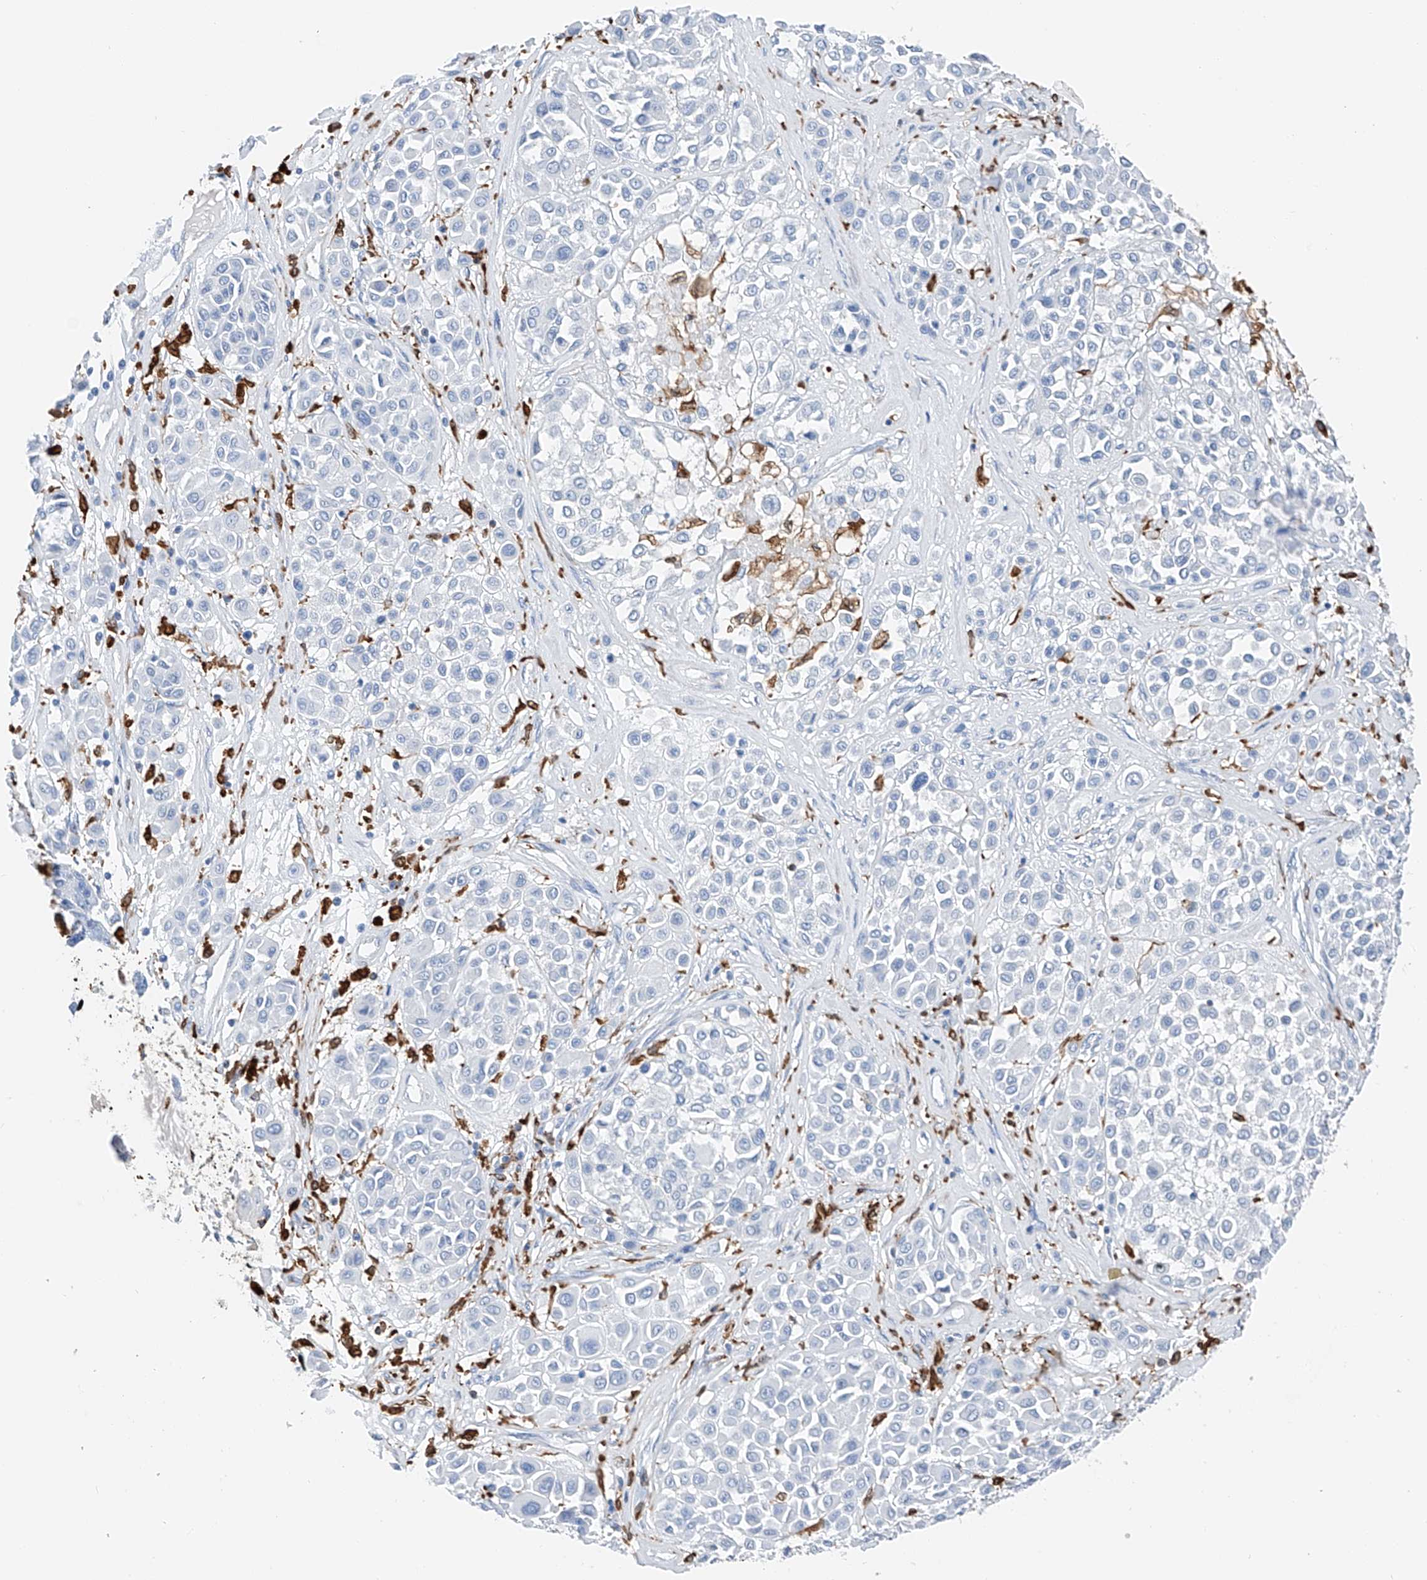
{"staining": {"intensity": "negative", "quantity": "none", "location": "none"}, "tissue": "melanoma", "cell_type": "Tumor cells", "image_type": "cancer", "snomed": [{"axis": "morphology", "description": "Malignant melanoma, Metastatic site"}, {"axis": "topography", "description": "Soft tissue"}], "caption": "Immunohistochemistry (IHC) of human melanoma exhibits no positivity in tumor cells.", "gene": "TBXAS1", "patient": {"sex": "male", "age": 41}}